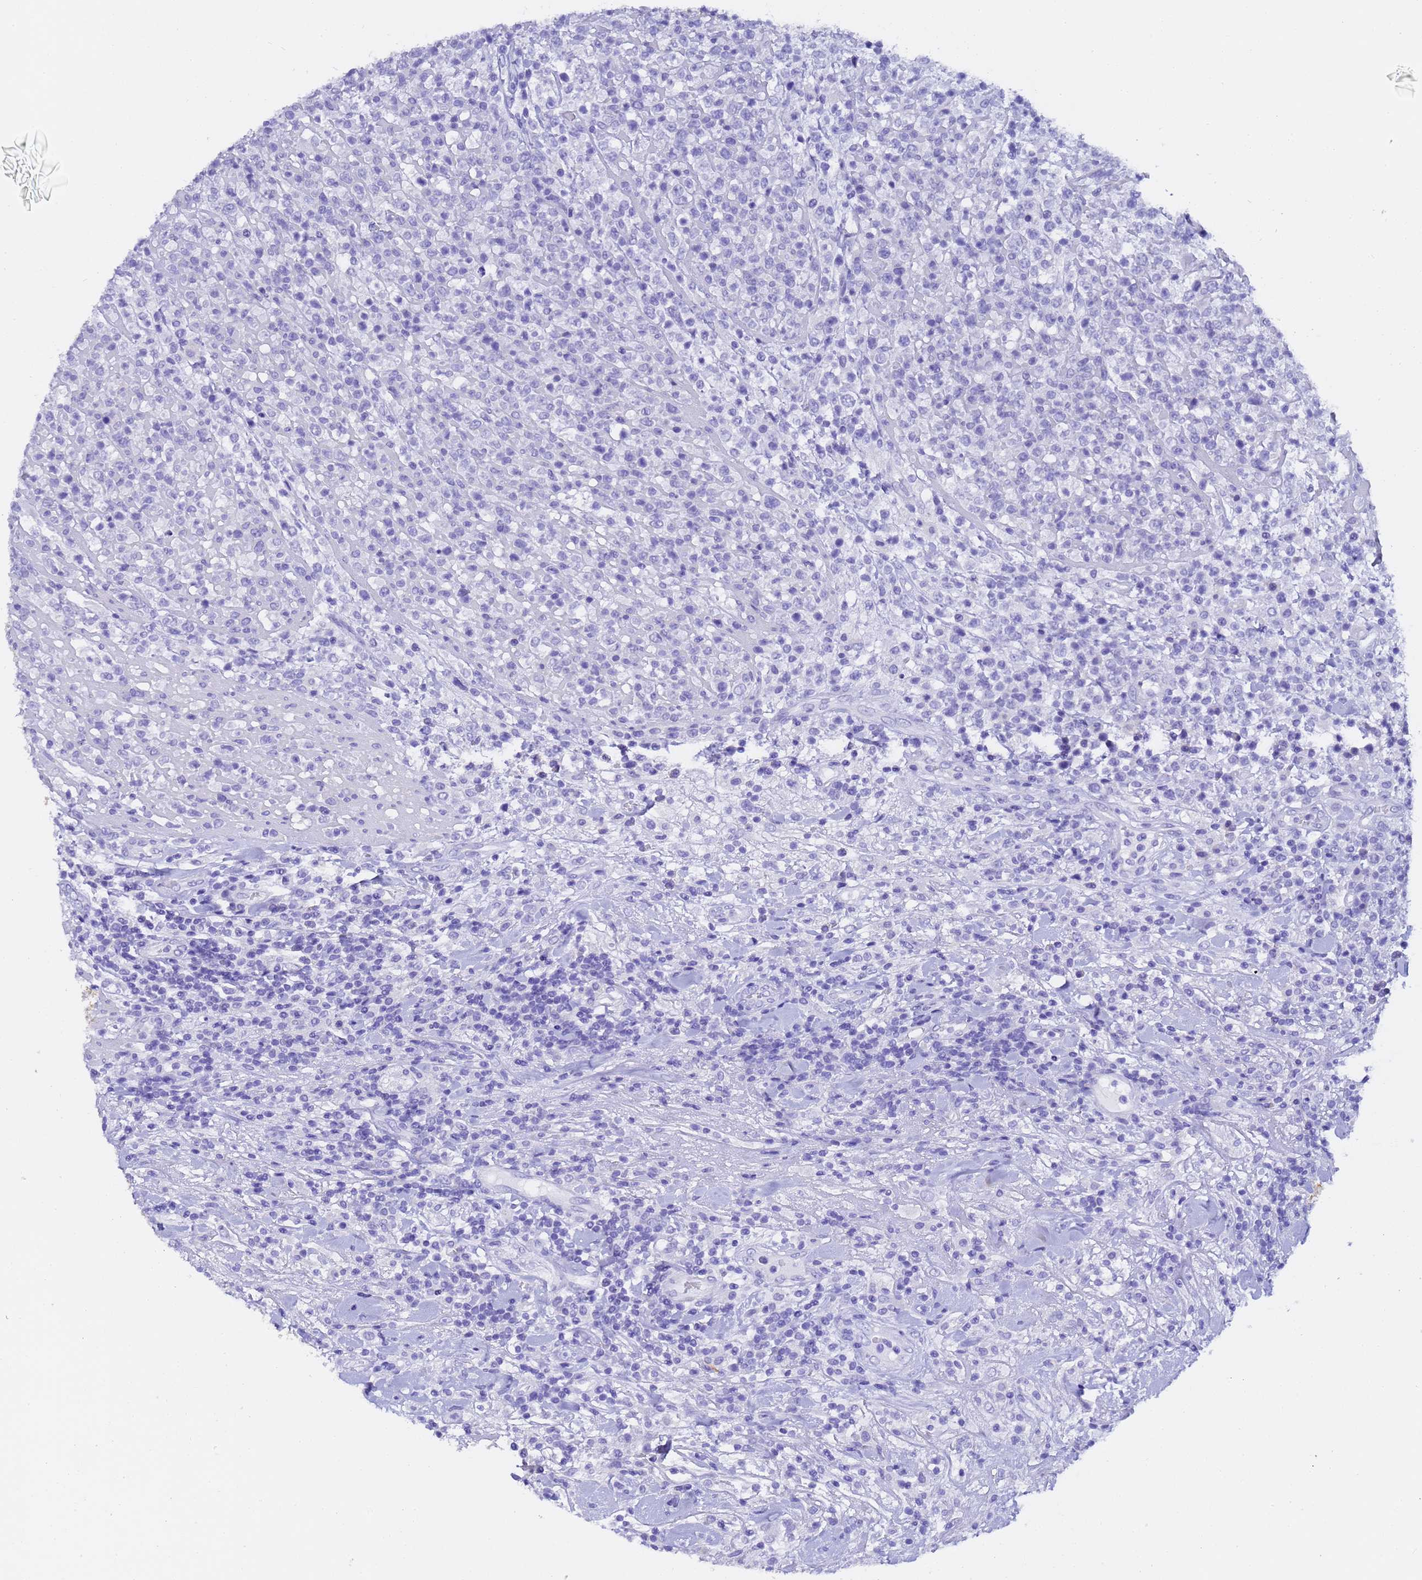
{"staining": {"intensity": "negative", "quantity": "none", "location": "none"}, "tissue": "lymphoma", "cell_type": "Tumor cells", "image_type": "cancer", "snomed": [{"axis": "morphology", "description": "Malignant lymphoma, non-Hodgkin's type, High grade"}, {"axis": "topography", "description": "Colon"}], "caption": "IHC image of human lymphoma stained for a protein (brown), which exhibits no positivity in tumor cells.", "gene": "GABRA1", "patient": {"sex": "female", "age": 53}}